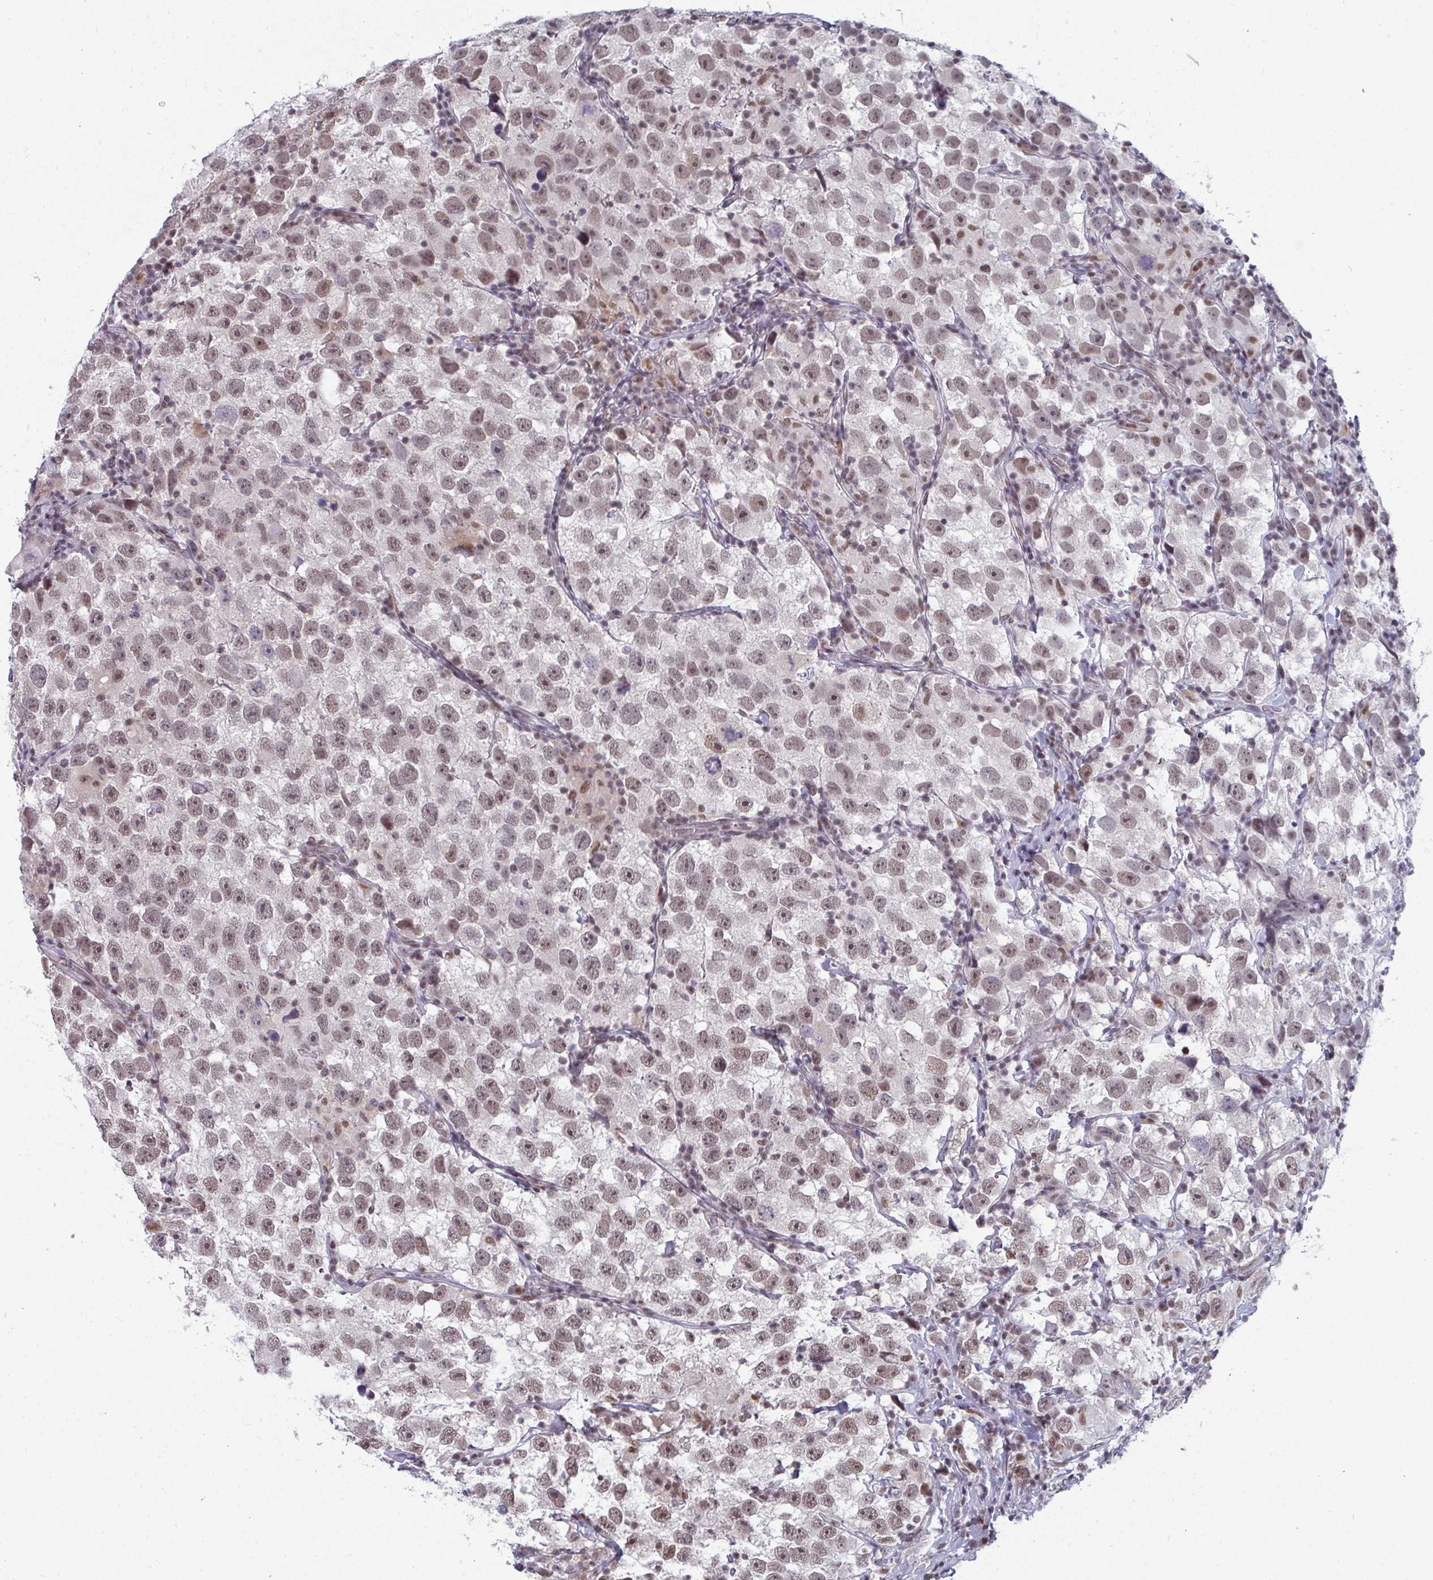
{"staining": {"intensity": "weak", "quantity": "25%-75%", "location": "nuclear"}, "tissue": "testis cancer", "cell_type": "Tumor cells", "image_type": "cancer", "snomed": [{"axis": "morphology", "description": "Seminoma, NOS"}, {"axis": "topography", "description": "Testis"}], "caption": "Immunohistochemistry of testis cancer (seminoma) demonstrates low levels of weak nuclear staining in approximately 25%-75% of tumor cells. (IHC, brightfield microscopy, high magnification).", "gene": "ATF1", "patient": {"sex": "male", "age": 26}}